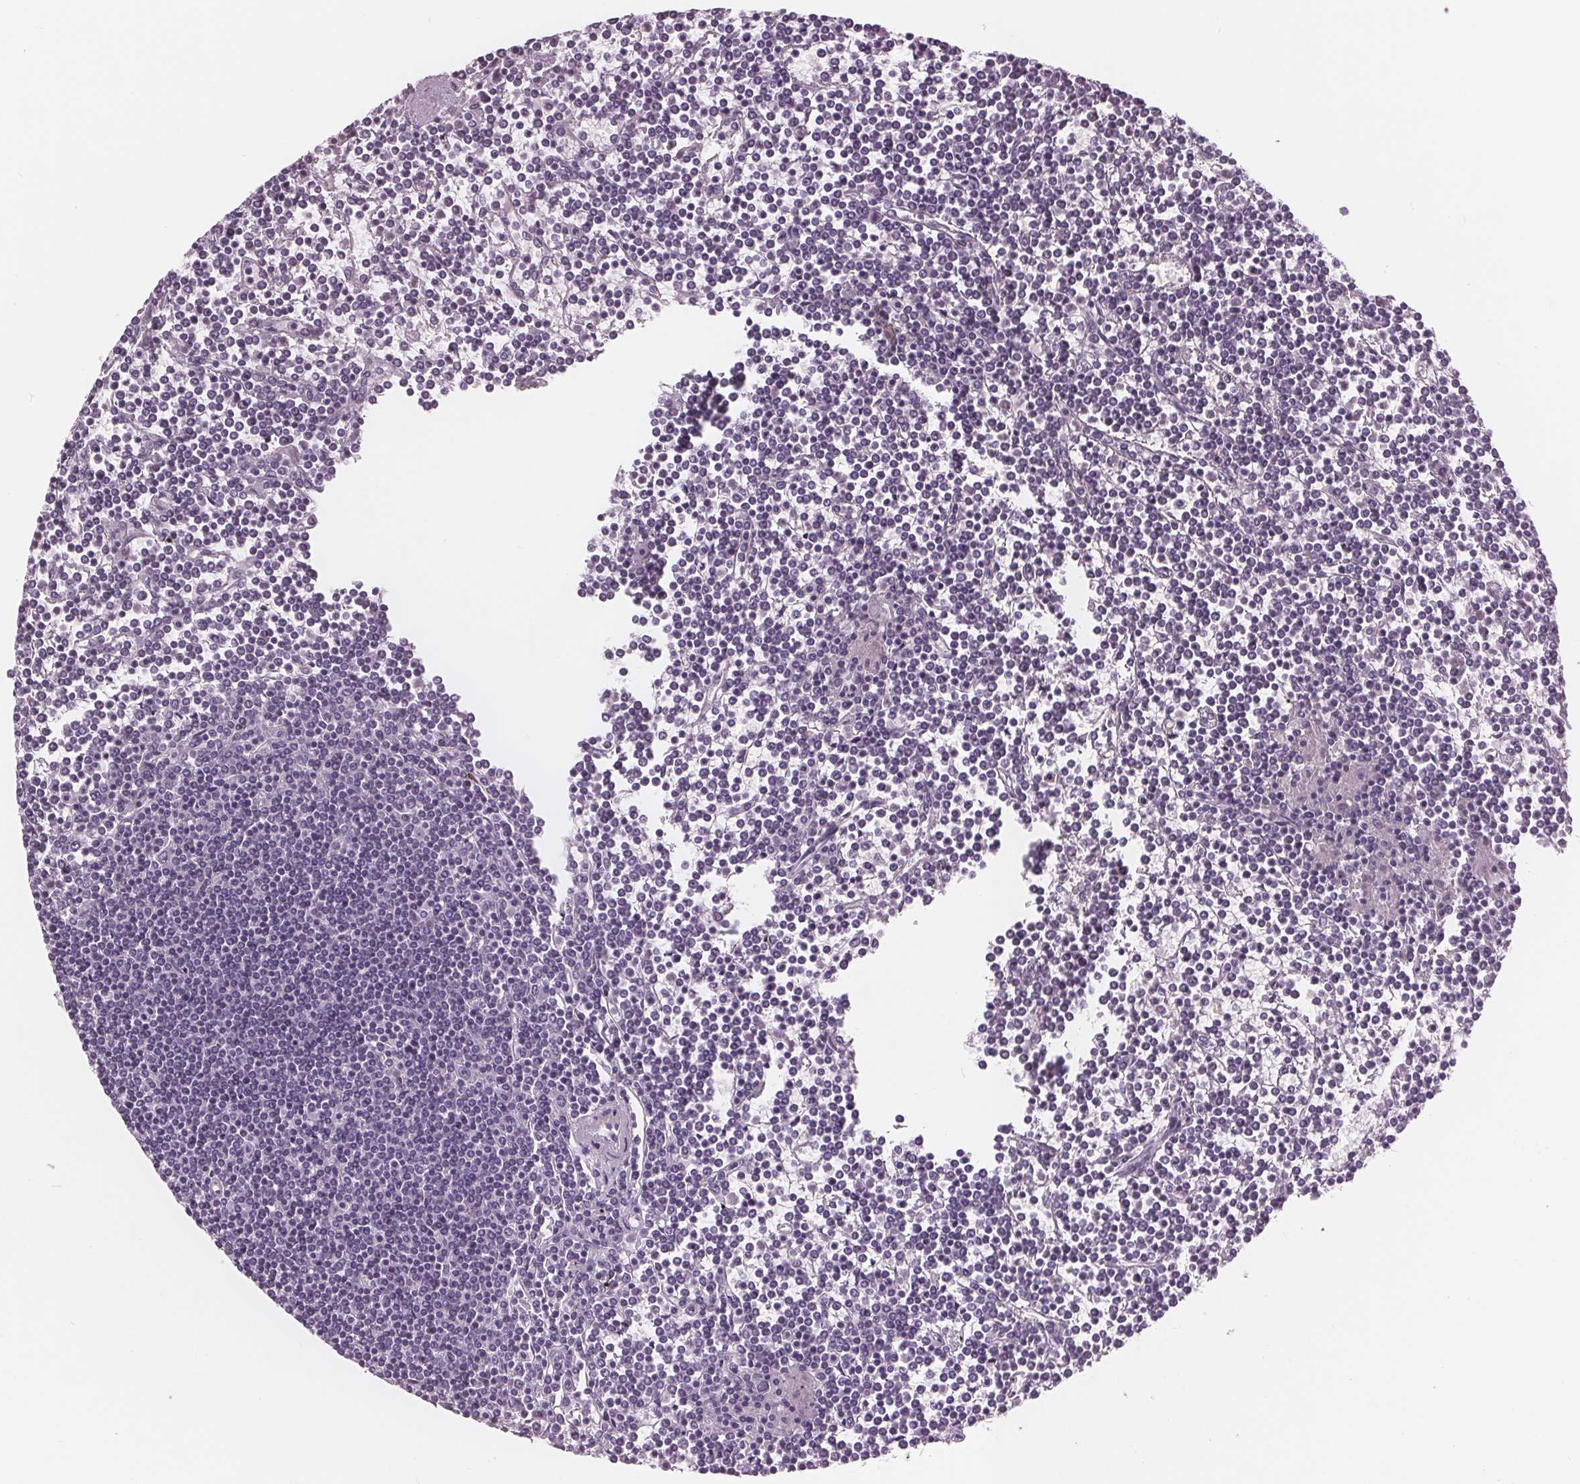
{"staining": {"intensity": "negative", "quantity": "none", "location": "none"}, "tissue": "lymphoma", "cell_type": "Tumor cells", "image_type": "cancer", "snomed": [{"axis": "morphology", "description": "Malignant lymphoma, non-Hodgkin's type, Low grade"}, {"axis": "topography", "description": "Spleen"}], "caption": "Tumor cells are negative for brown protein staining in malignant lymphoma, non-Hodgkin's type (low-grade).", "gene": "AMBP", "patient": {"sex": "female", "age": 19}}